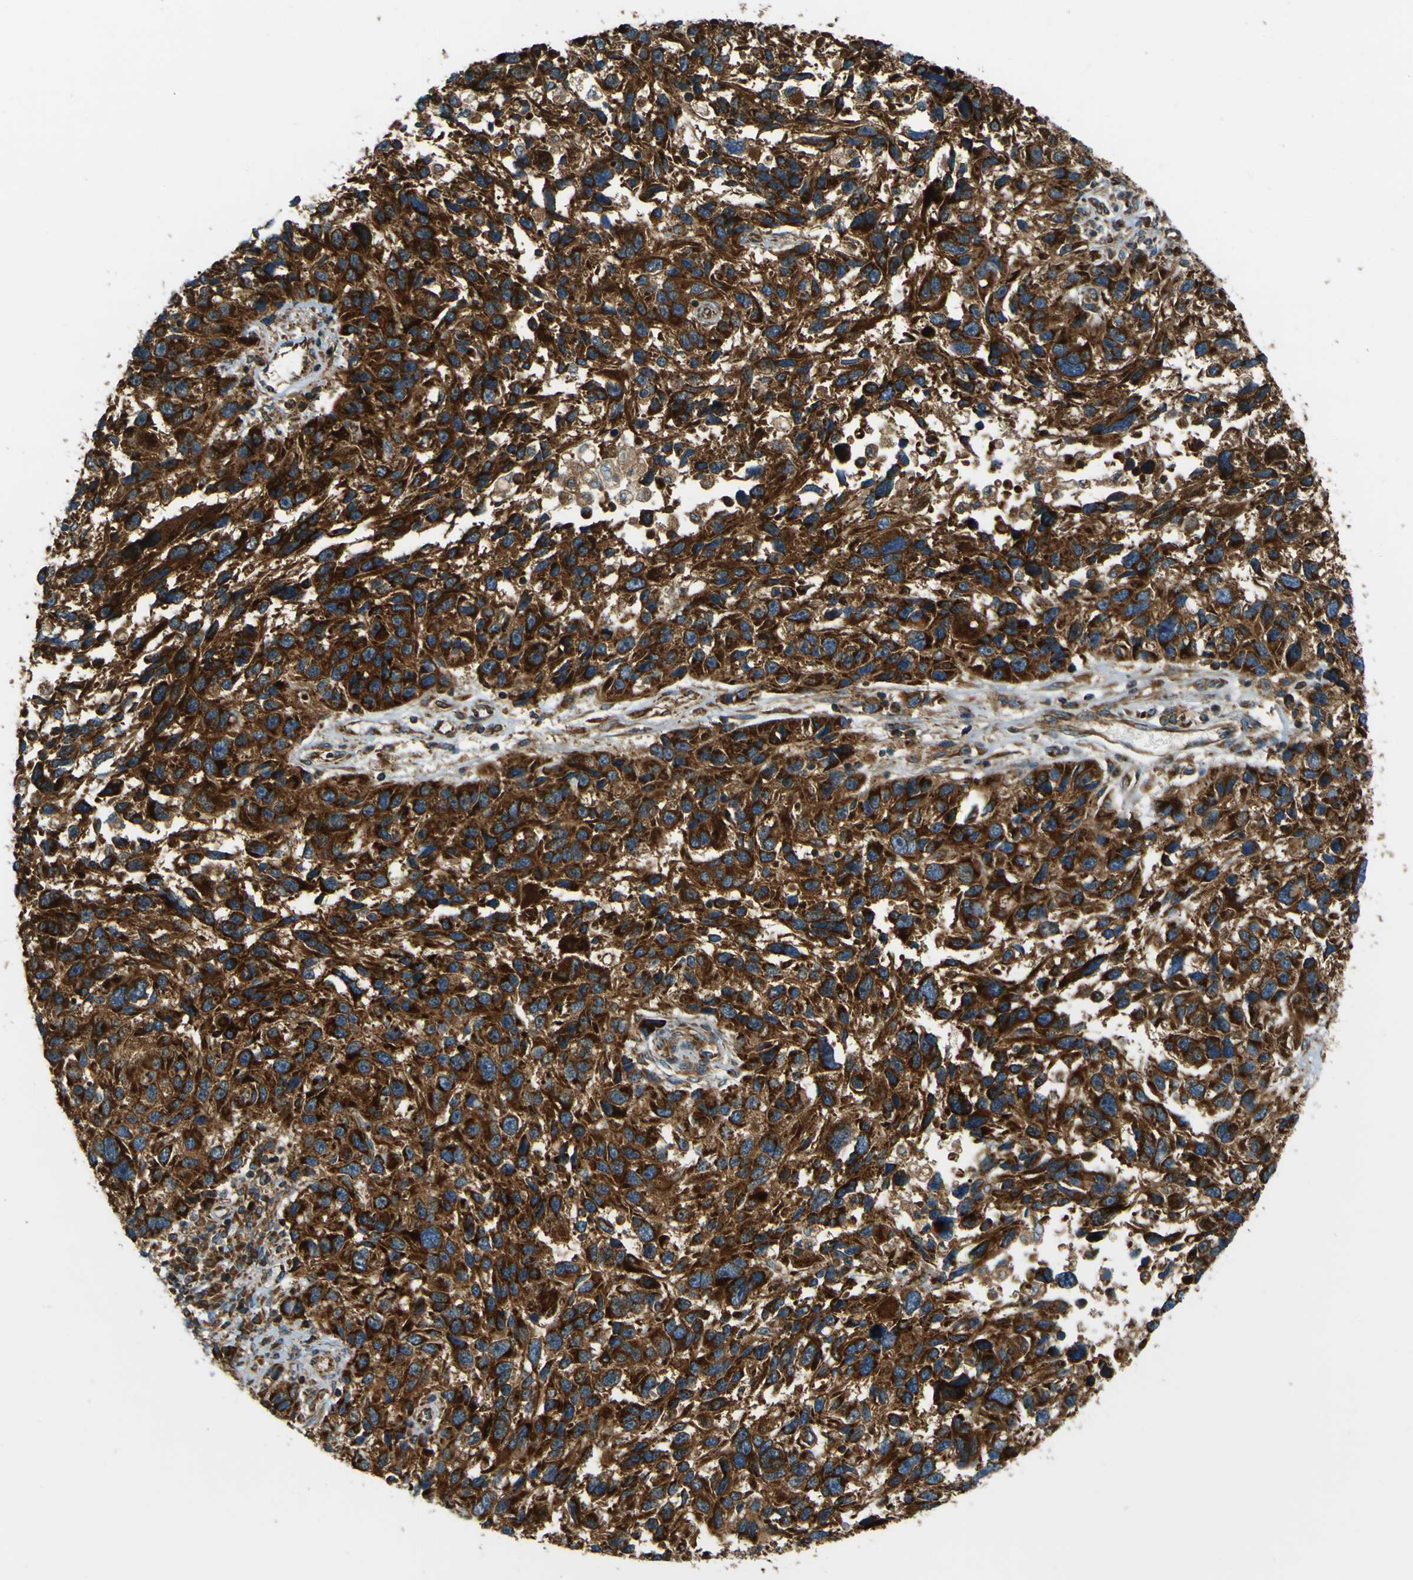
{"staining": {"intensity": "strong", "quantity": ">75%", "location": "cytoplasmic/membranous"}, "tissue": "melanoma", "cell_type": "Tumor cells", "image_type": "cancer", "snomed": [{"axis": "morphology", "description": "Malignant melanoma, NOS"}, {"axis": "topography", "description": "Skin"}], "caption": "Immunohistochemistry (IHC) (DAB (3,3'-diaminobenzidine)) staining of melanoma displays strong cytoplasmic/membranous protein staining in about >75% of tumor cells.", "gene": "DNAJC5", "patient": {"sex": "male", "age": 53}}